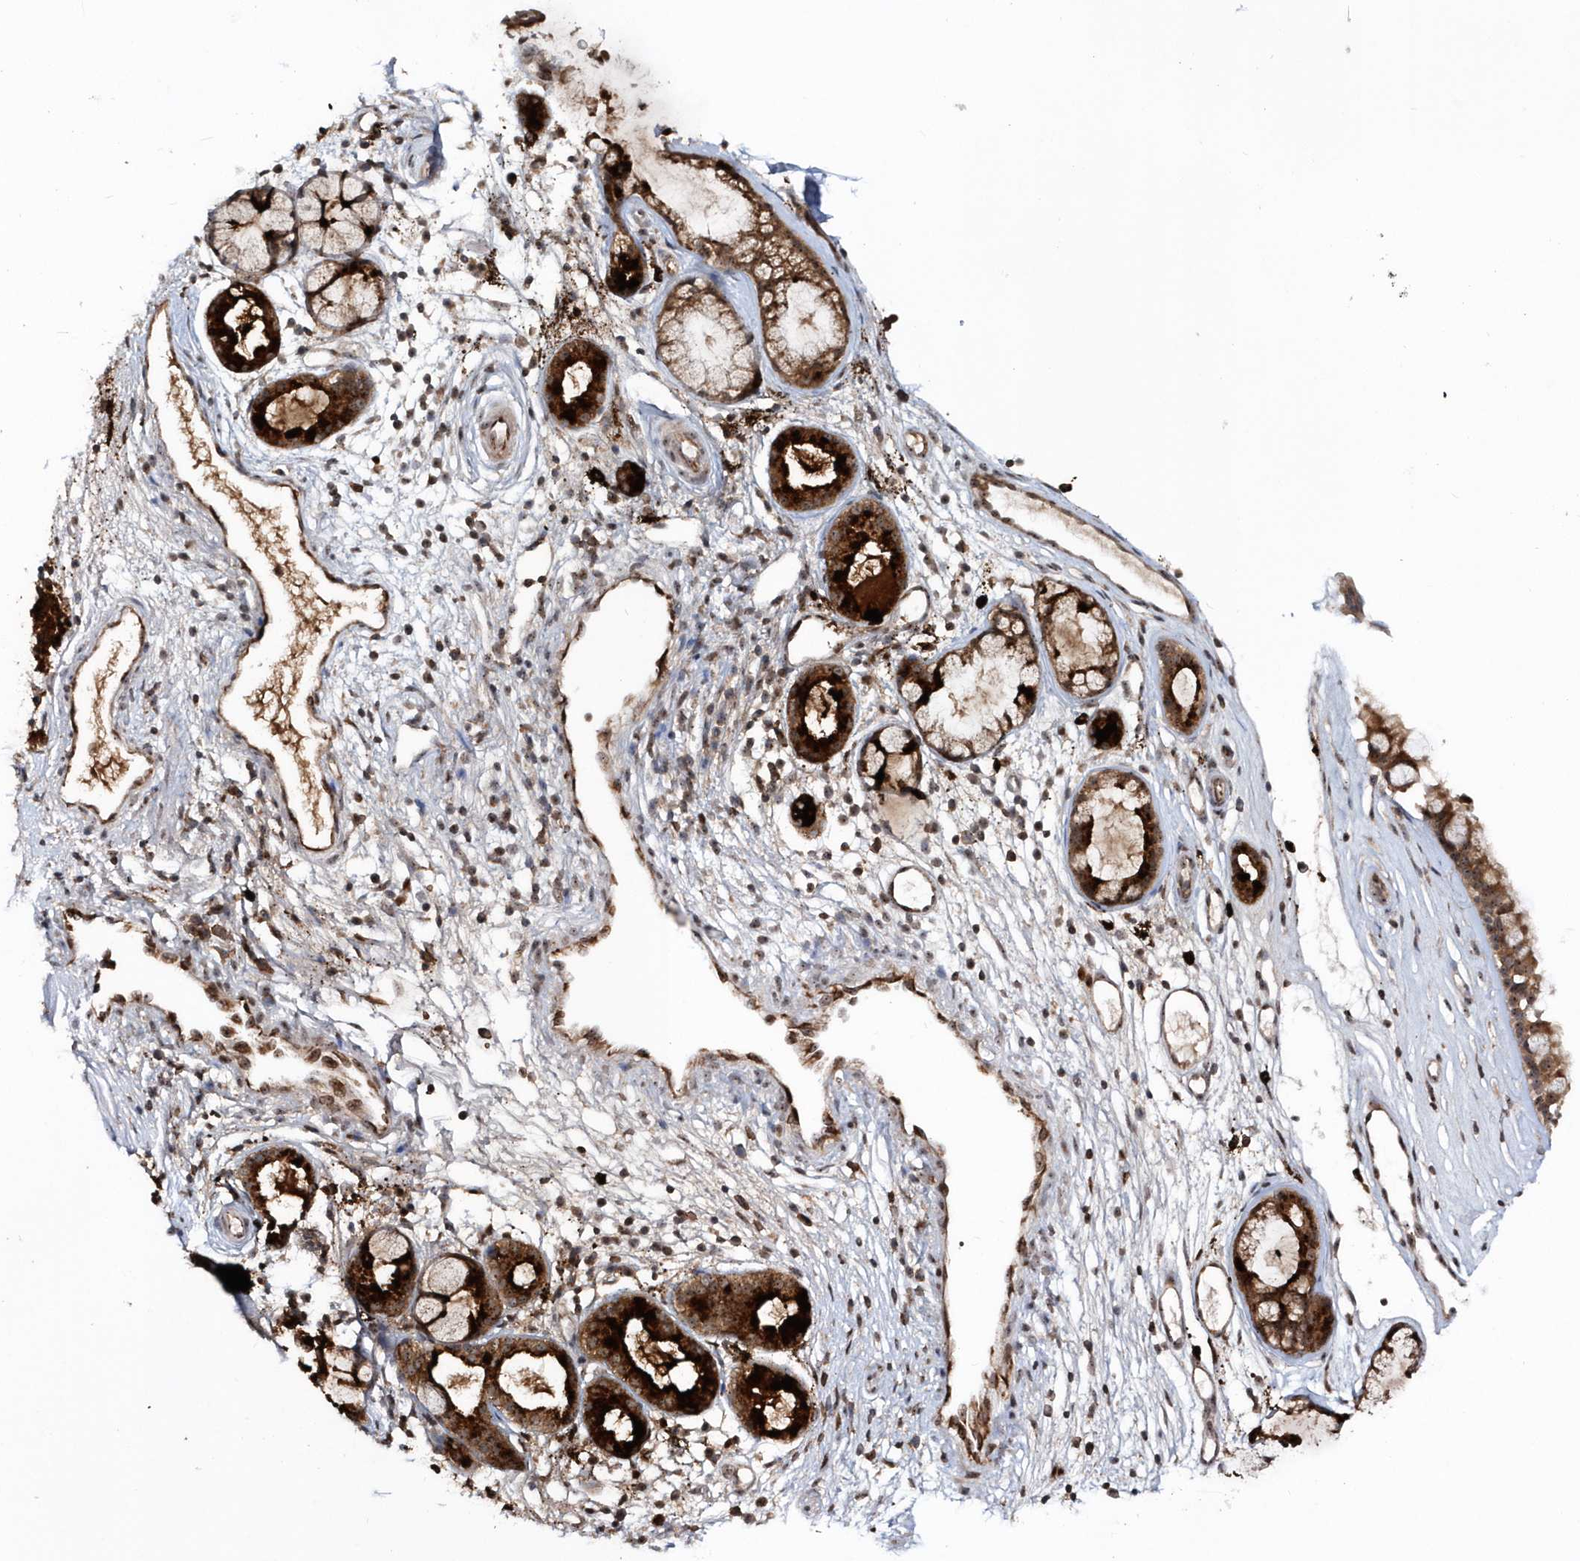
{"staining": {"intensity": "strong", "quantity": ">75%", "location": "cytoplasmic/membranous,nuclear"}, "tissue": "nasopharynx", "cell_type": "Respiratory epithelial cells", "image_type": "normal", "snomed": [{"axis": "morphology", "description": "Normal tissue, NOS"}, {"axis": "morphology", "description": "Inflammation, NOS"}, {"axis": "topography", "description": "Nasopharynx"}], "caption": "Immunohistochemical staining of benign human nasopharynx reveals strong cytoplasmic/membranous,nuclear protein expression in approximately >75% of respiratory epithelial cells. (brown staining indicates protein expression, while blue staining denotes nuclei).", "gene": "SOWAHB", "patient": {"sex": "male", "age": 29}}